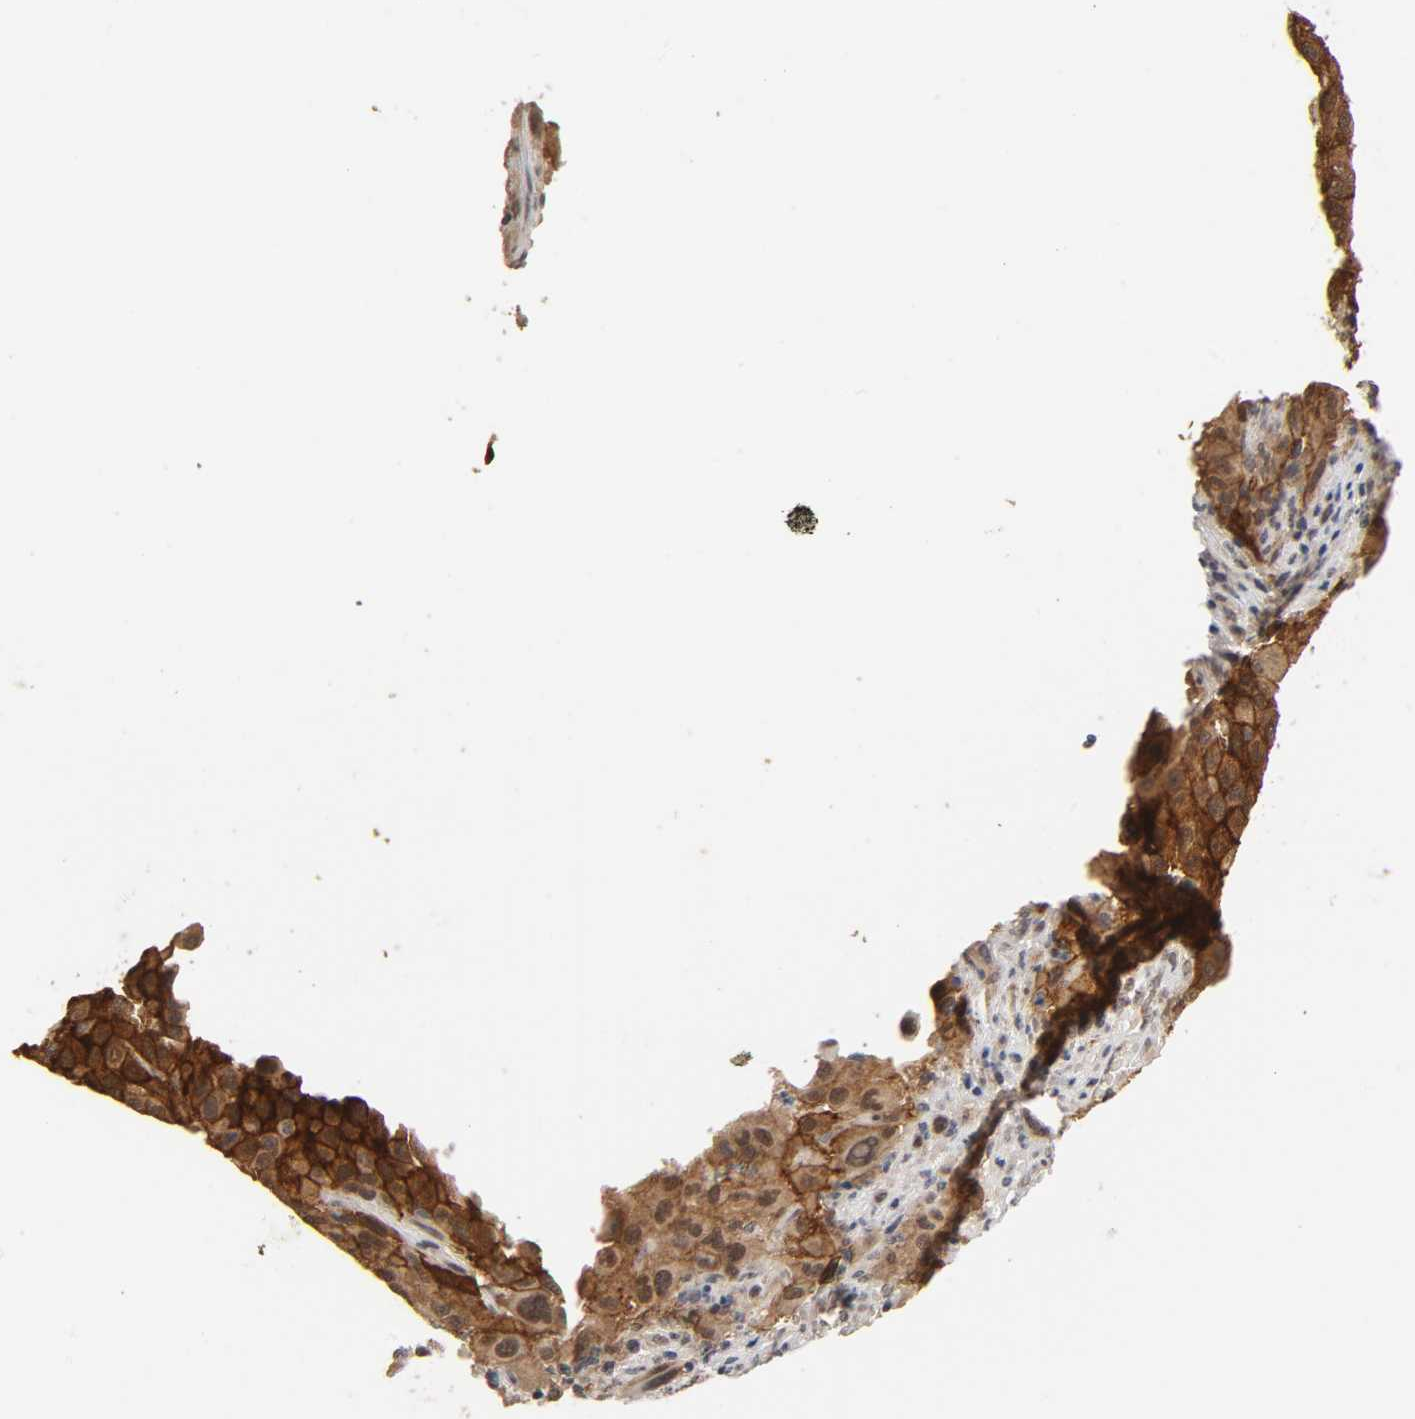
{"staining": {"intensity": "moderate", "quantity": "25%-75%", "location": "cytoplasmic/membranous"}, "tissue": "melanoma", "cell_type": "Tumor cells", "image_type": "cancer", "snomed": [{"axis": "morphology", "description": "Malignant melanoma, Metastatic site"}, {"axis": "topography", "description": "Lymph node"}], "caption": "A brown stain highlights moderate cytoplasmic/membranous expression of a protein in human malignant melanoma (metastatic site) tumor cells.", "gene": "HTR1E", "patient": {"sex": "male", "age": 61}}